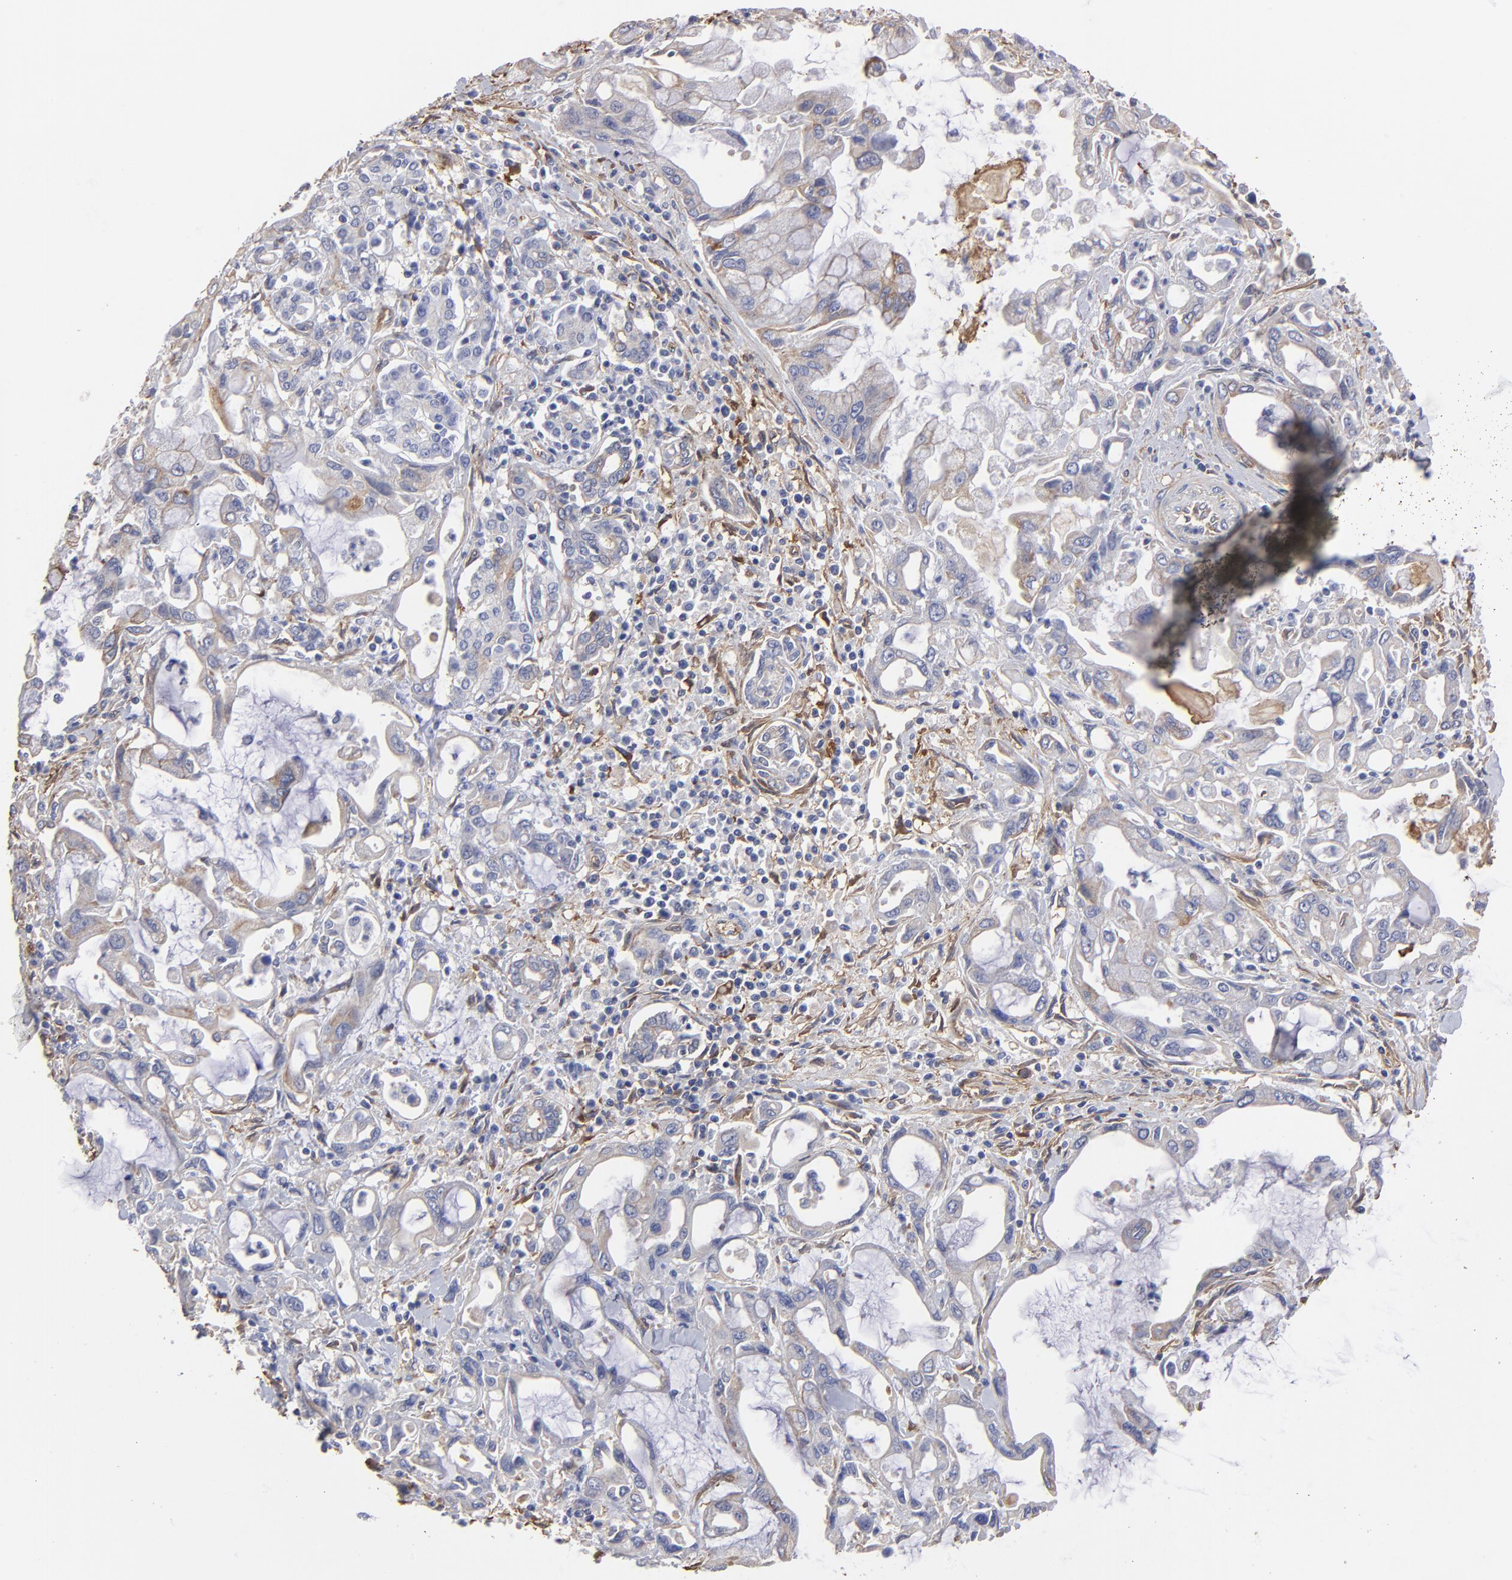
{"staining": {"intensity": "negative", "quantity": "none", "location": "none"}, "tissue": "pancreatic cancer", "cell_type": "Tumor cells", "image_type": "cancer", "snomed": [{"axis": "morphology", "description": "Adenocarcinoma, NOS"}, {"axis": "topography", "description": "Pancreas"}], "caption": "A histopathology image of human pancreatic cancer is negative for staining in tumor cells.", "gene": "CILP", "patient": {"sex": "female", "age": 57}}